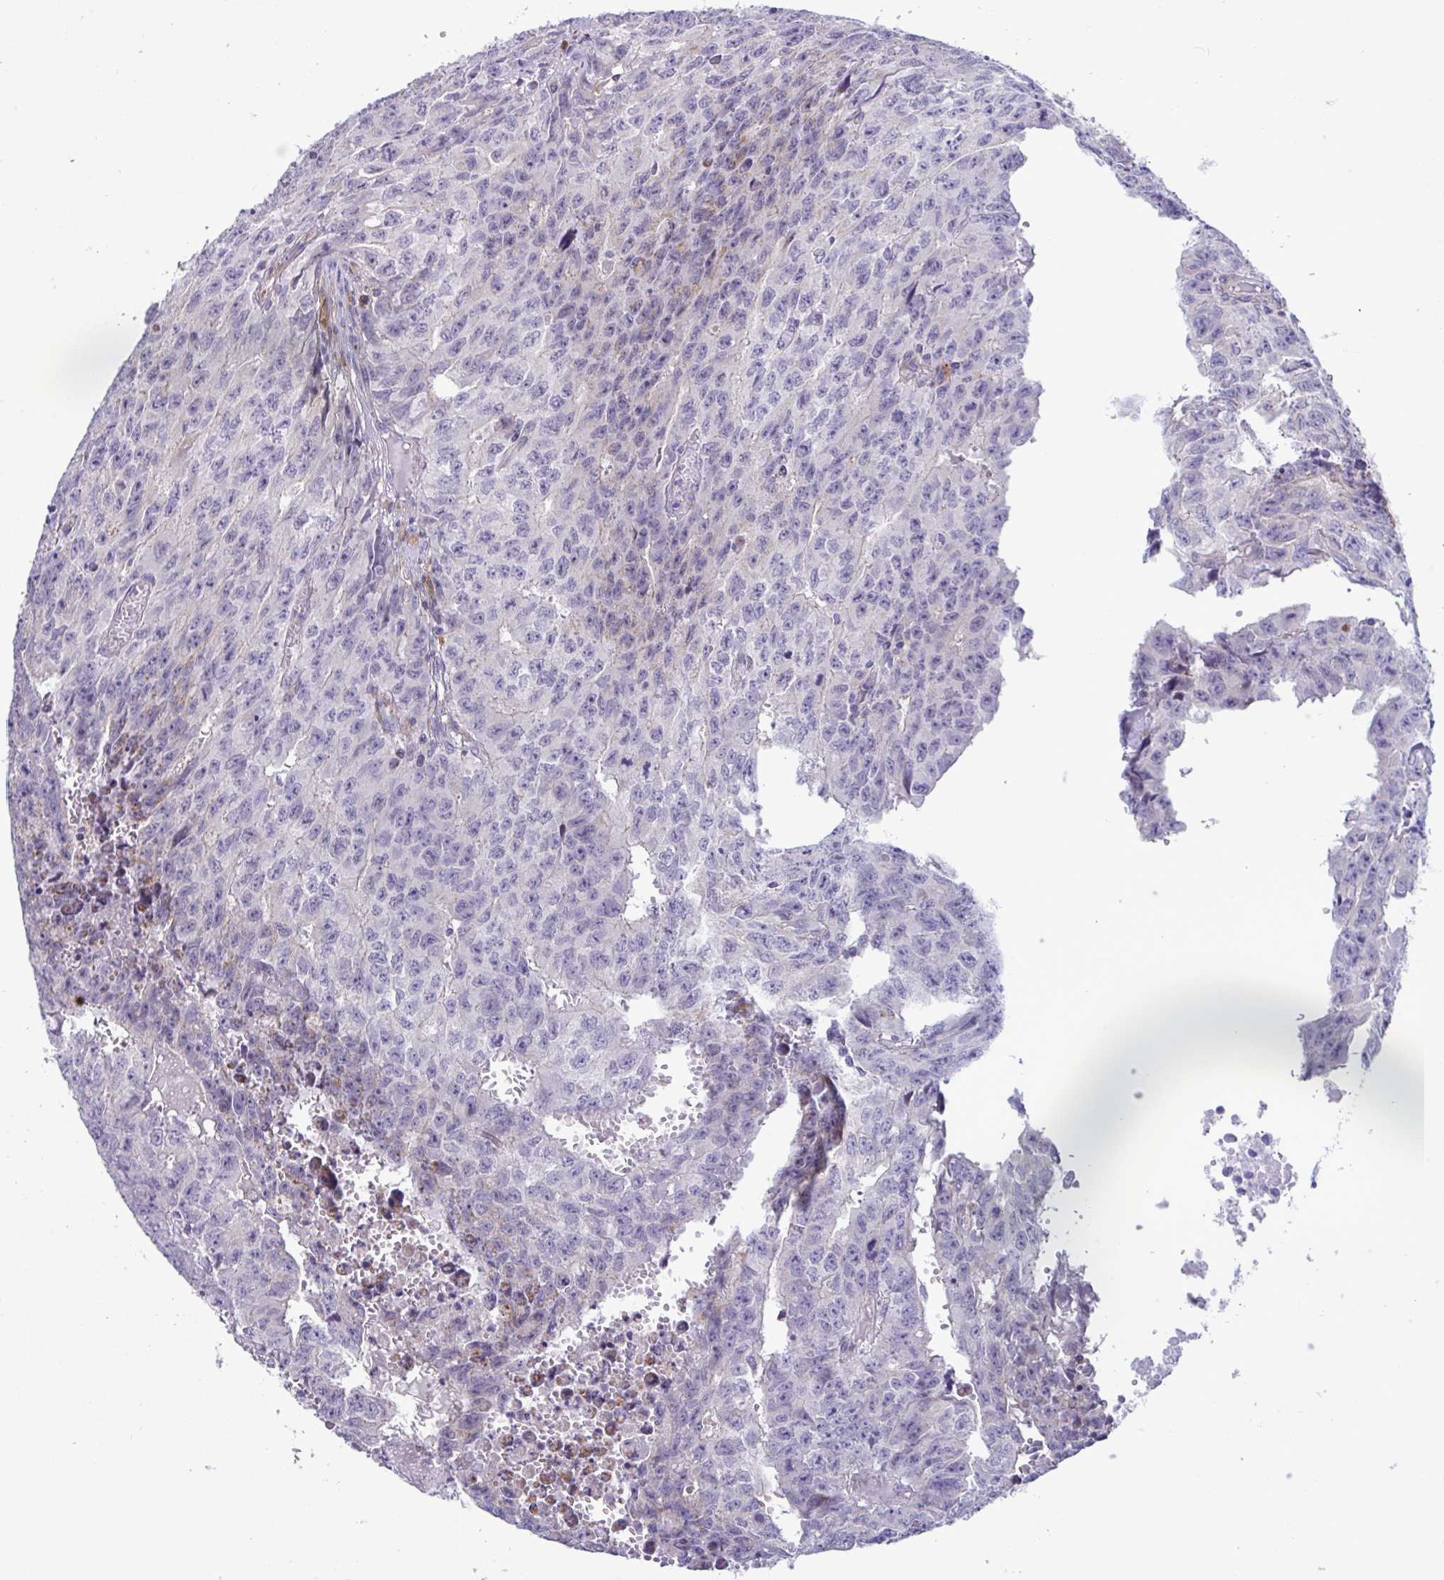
{"staining": {"intensity": "negative", "quantity": "none", "location": "none"}, "tissue": "testis cancer", "cell_type": "Tumor cells", "image_type": "cancer", "snomed": [{"axis": "morphology", "description": "Carcinoma, Embryonal, NOS"}, {"axis": "morphology", "description": "Teratoma, malignant, NOS"}, {"axis": "topography", "description": "Testis"}], "caption": "Embryonal carcinoma (testis) was stained to show a protein in brown. There is no significant staining in tumor cells.", "gene": "DTX3", "patient": {"sex": "male", "age": 24}}